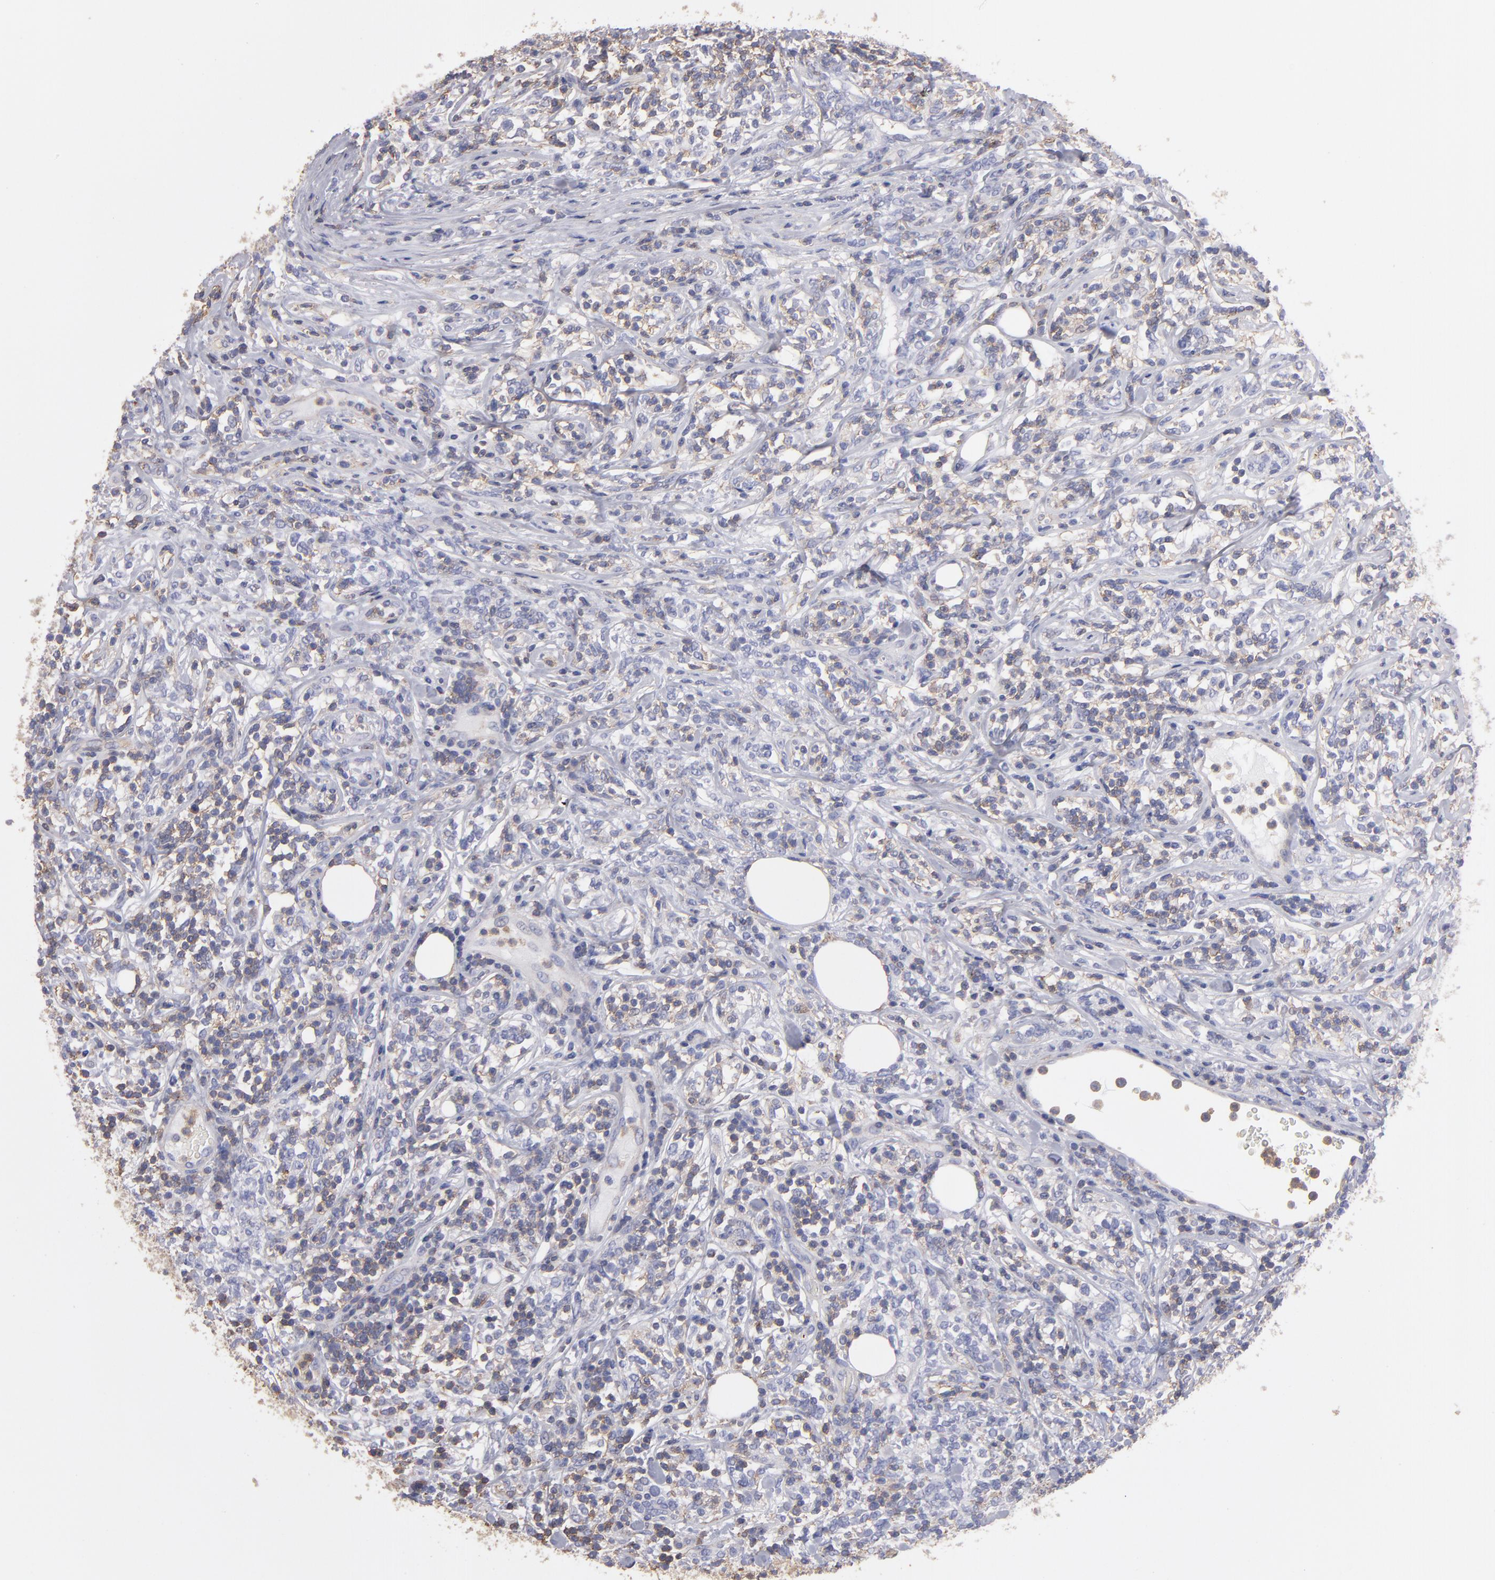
{"staining": {"intensity": "negative", "quantity": "none", "location": "none"}, "tissue": "lymphoma", "cell_type": "Tumor cells", "image_type": "cancer", "snomed": [{"axis": "morphology", "description": "Malignant lymphoma, non-Hodgkin's type, High grade"}, {"axis": "topography", "description": "Lymph node"}], "caption": "The image exhibits no significant positivity in tumor cells of lymphoma.", "gene": "ABCB1", "patient": {"sex": "female", "age": 84}}